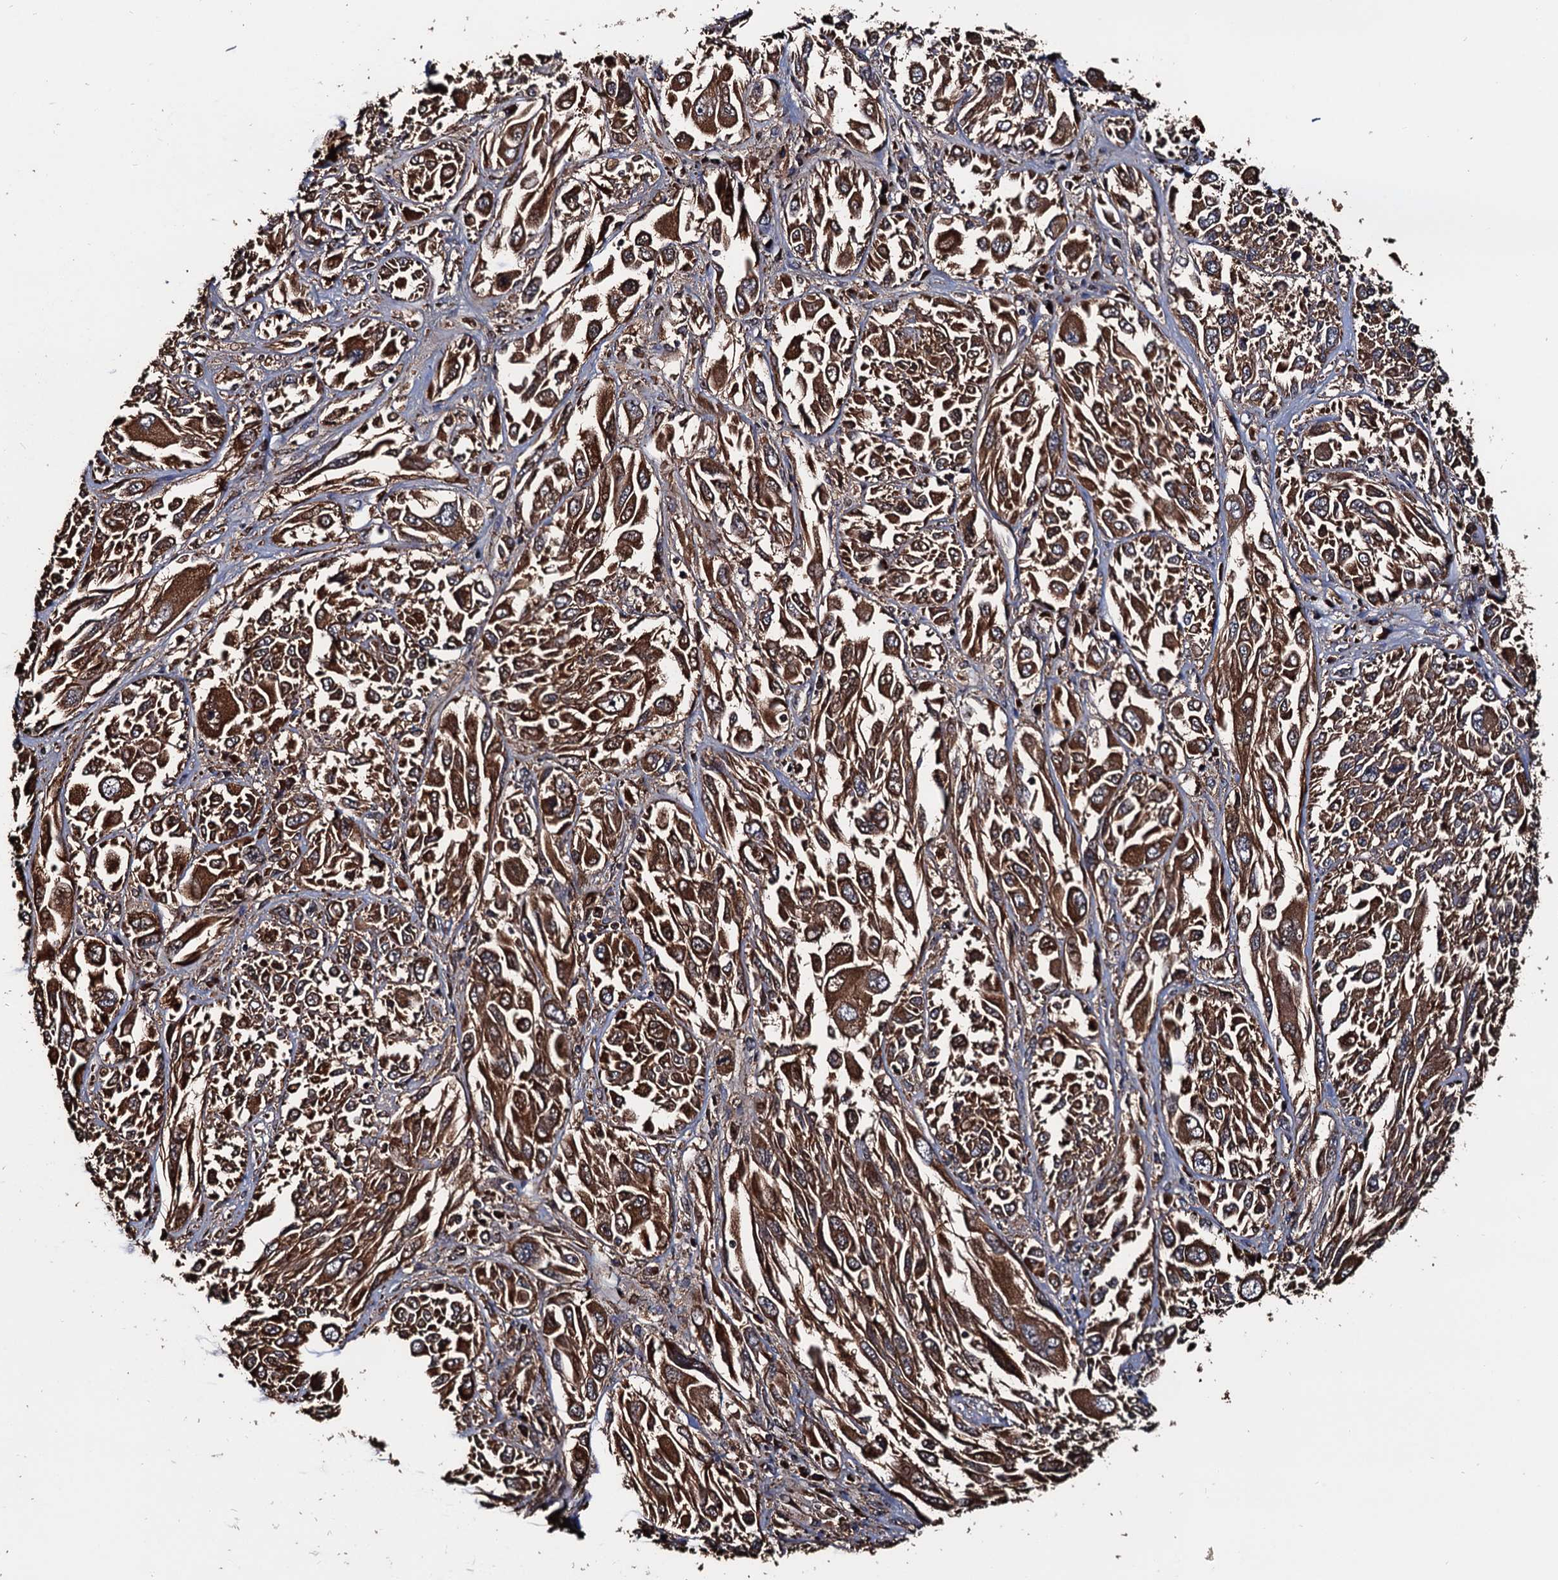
{"staining": {"intensity": "strong", "quantity": ">75%", "location": "cytoplasmic/membranous"}, "tissue": "melanoma", "cell_type": "Tumor cells", "image_type": "cancer", "snomed": [{"axis": "morphology", "description": "Malignant melanoma, NOS"}, {"axis": "topography", "description": "Skin"}], "caption": "A brown stain labels strong cytoplasmic/membranous staining of a protein in human melanoma tumor cells.", "gene": "RGS11", "patient": {"sex": "female", "age": 91}}